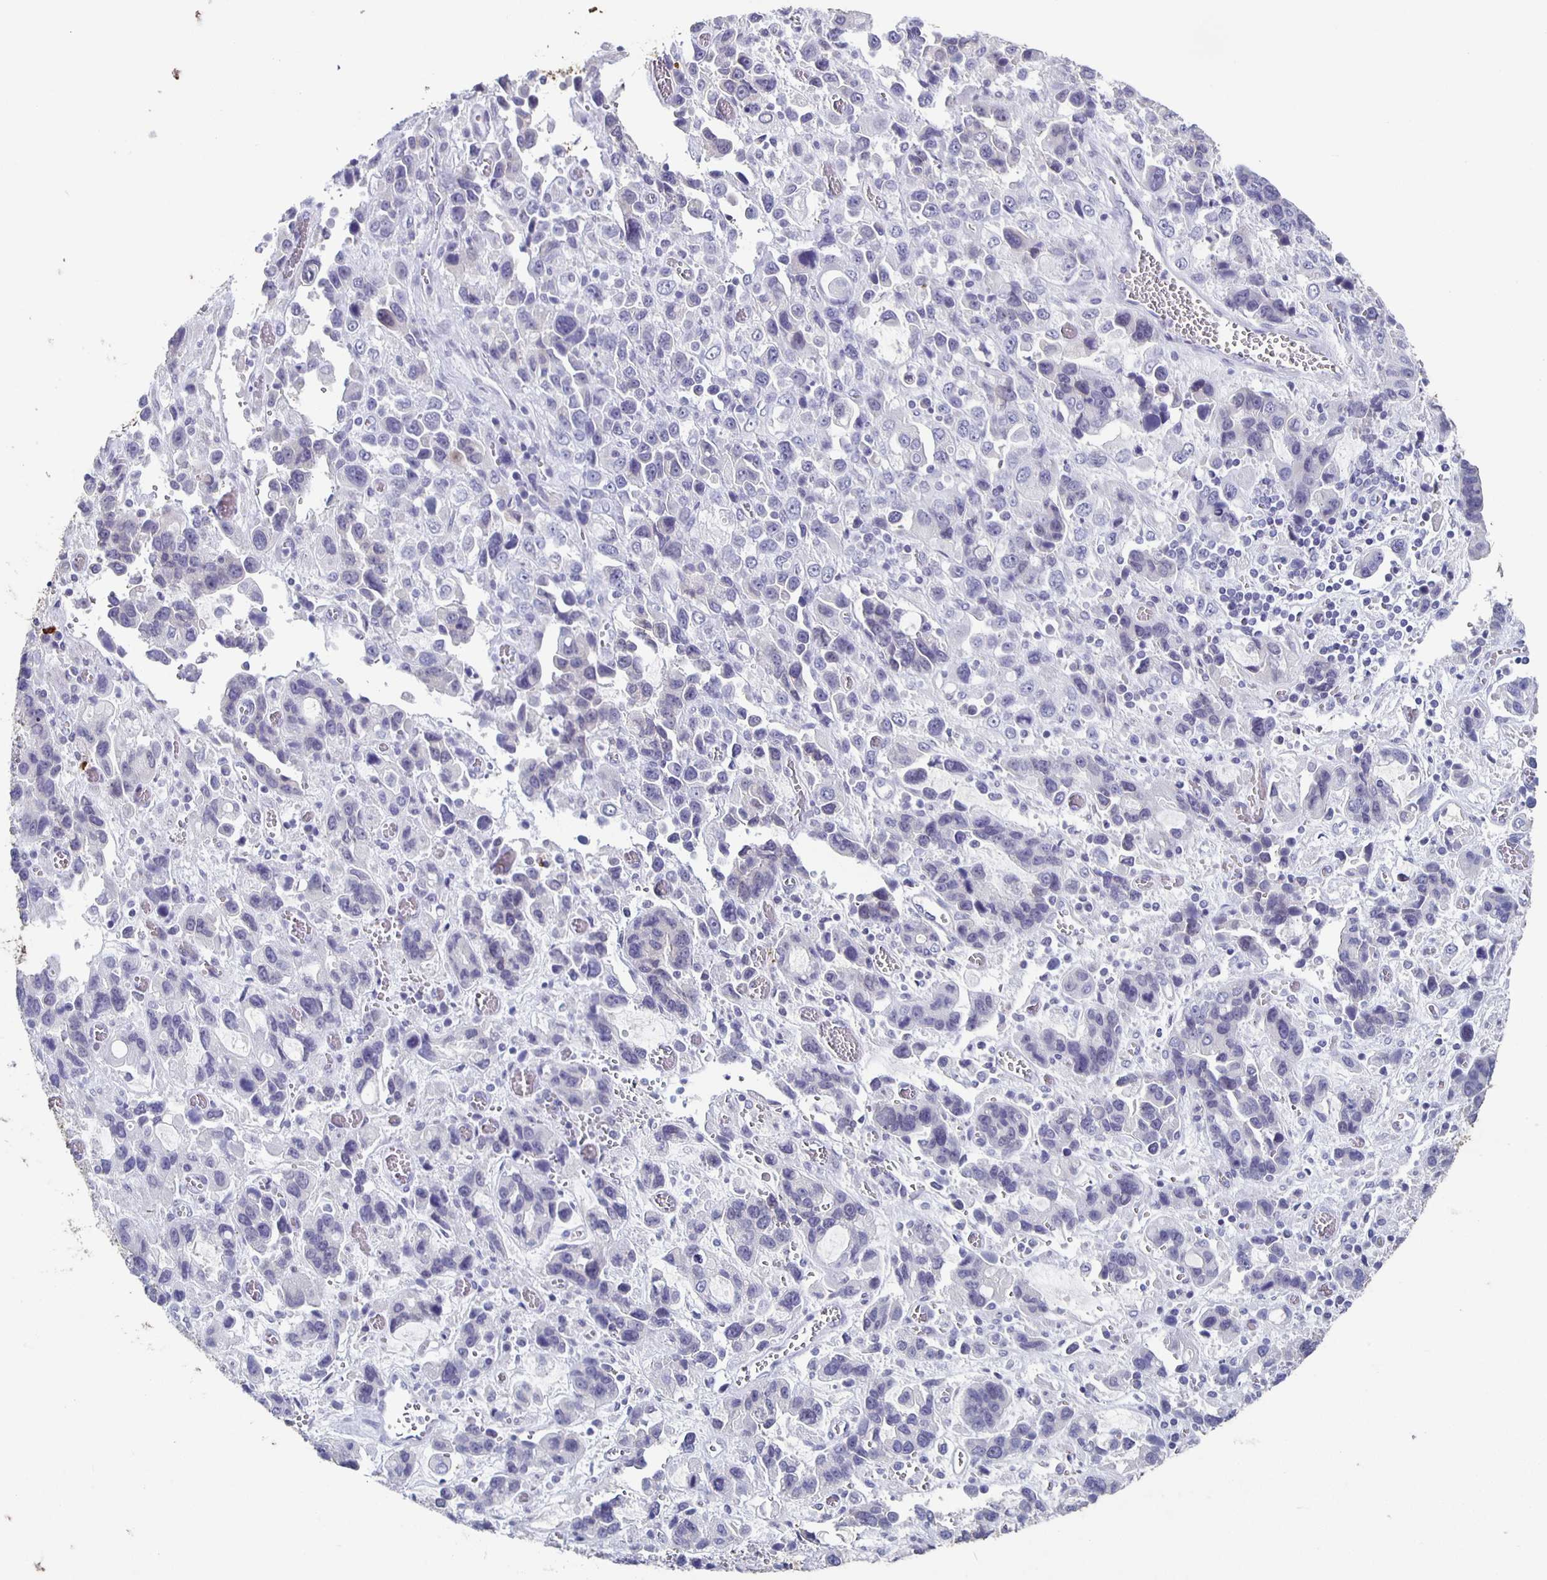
{"staining": {"intensity": "negative", "quantity": "none", "location": "none"}, "tissue": "stomach cancer", "cell_type": "Tumor cells", "image_type": "cancer", "snomed": [{"axis": "morphology", "description": "Adenocarcinoma, NOS"}, {"axis": "topography", "description": "Stomach, upper"}], "caption": "Stomach cancer was stained to show a protein in brown. There is no significant staining in tumor cells. (IHC, brightfield microscopy, high magnification).", "gene": "CARNS1", "patient": {"sex": "female", "age": 81}}